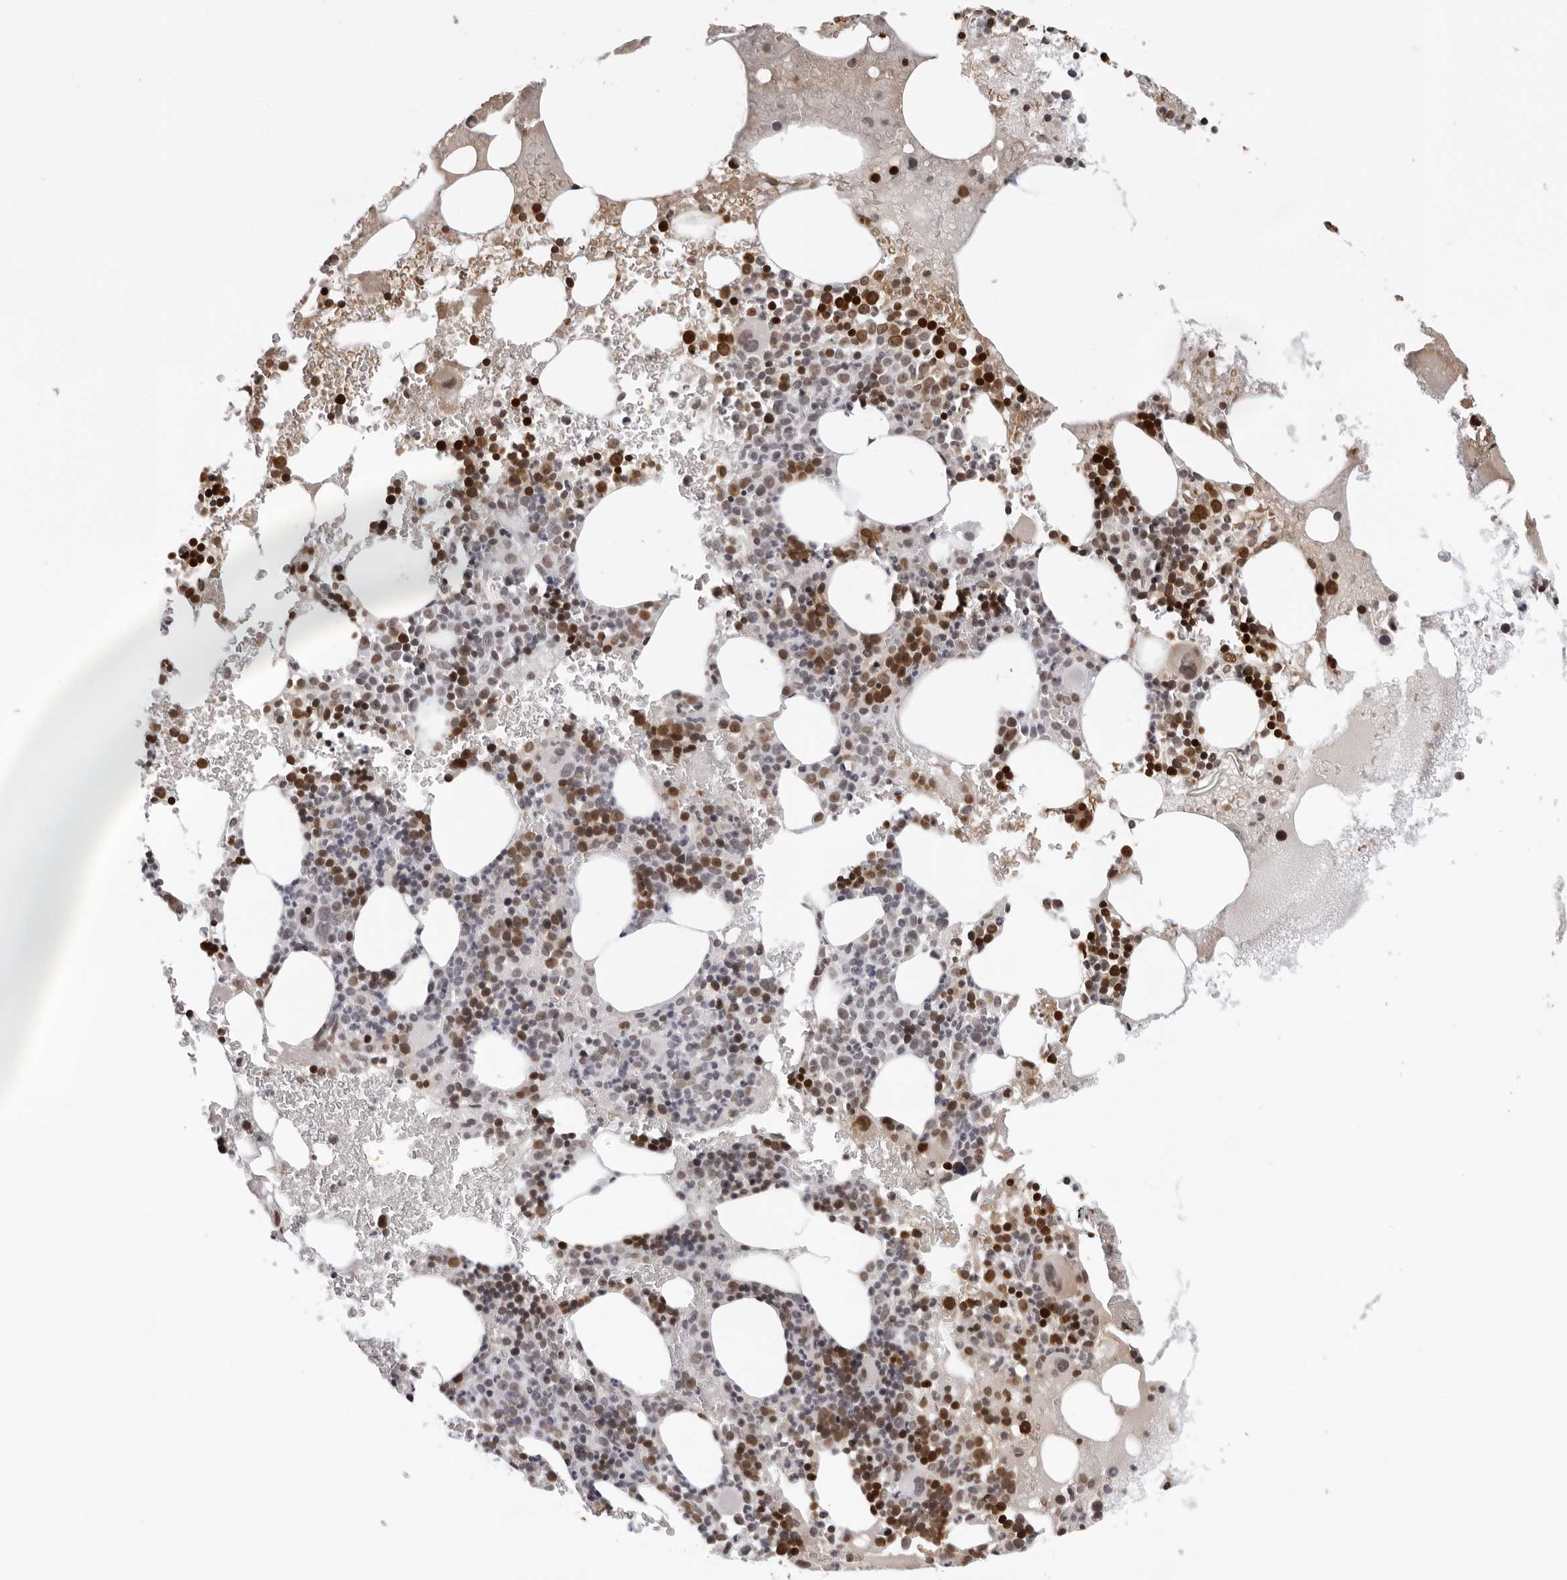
{"staining": {"intensity": "strong", "quantity": "25%-75%", "location": "nuclear"}, "tissue": "bone marrow", "cell_type": "Hematopoietic cells", "image_type": "normal", "snomed": [{"axis": "morphology", "description": "Normal tissue, NOS"}, {"axis": "topography", "description": "Bone marrow"}], "caption": "IHC (DAB (3,3'-diaminobenzidine)) staining of normal bone marrow reveals strong nuclear protein expression in approximately 25%-75% of hematopoietic cells. (IHC, brightfield microscopy, high magnification).", "gene": "USP1", "patient": {"sex": "male", "age": 73}}